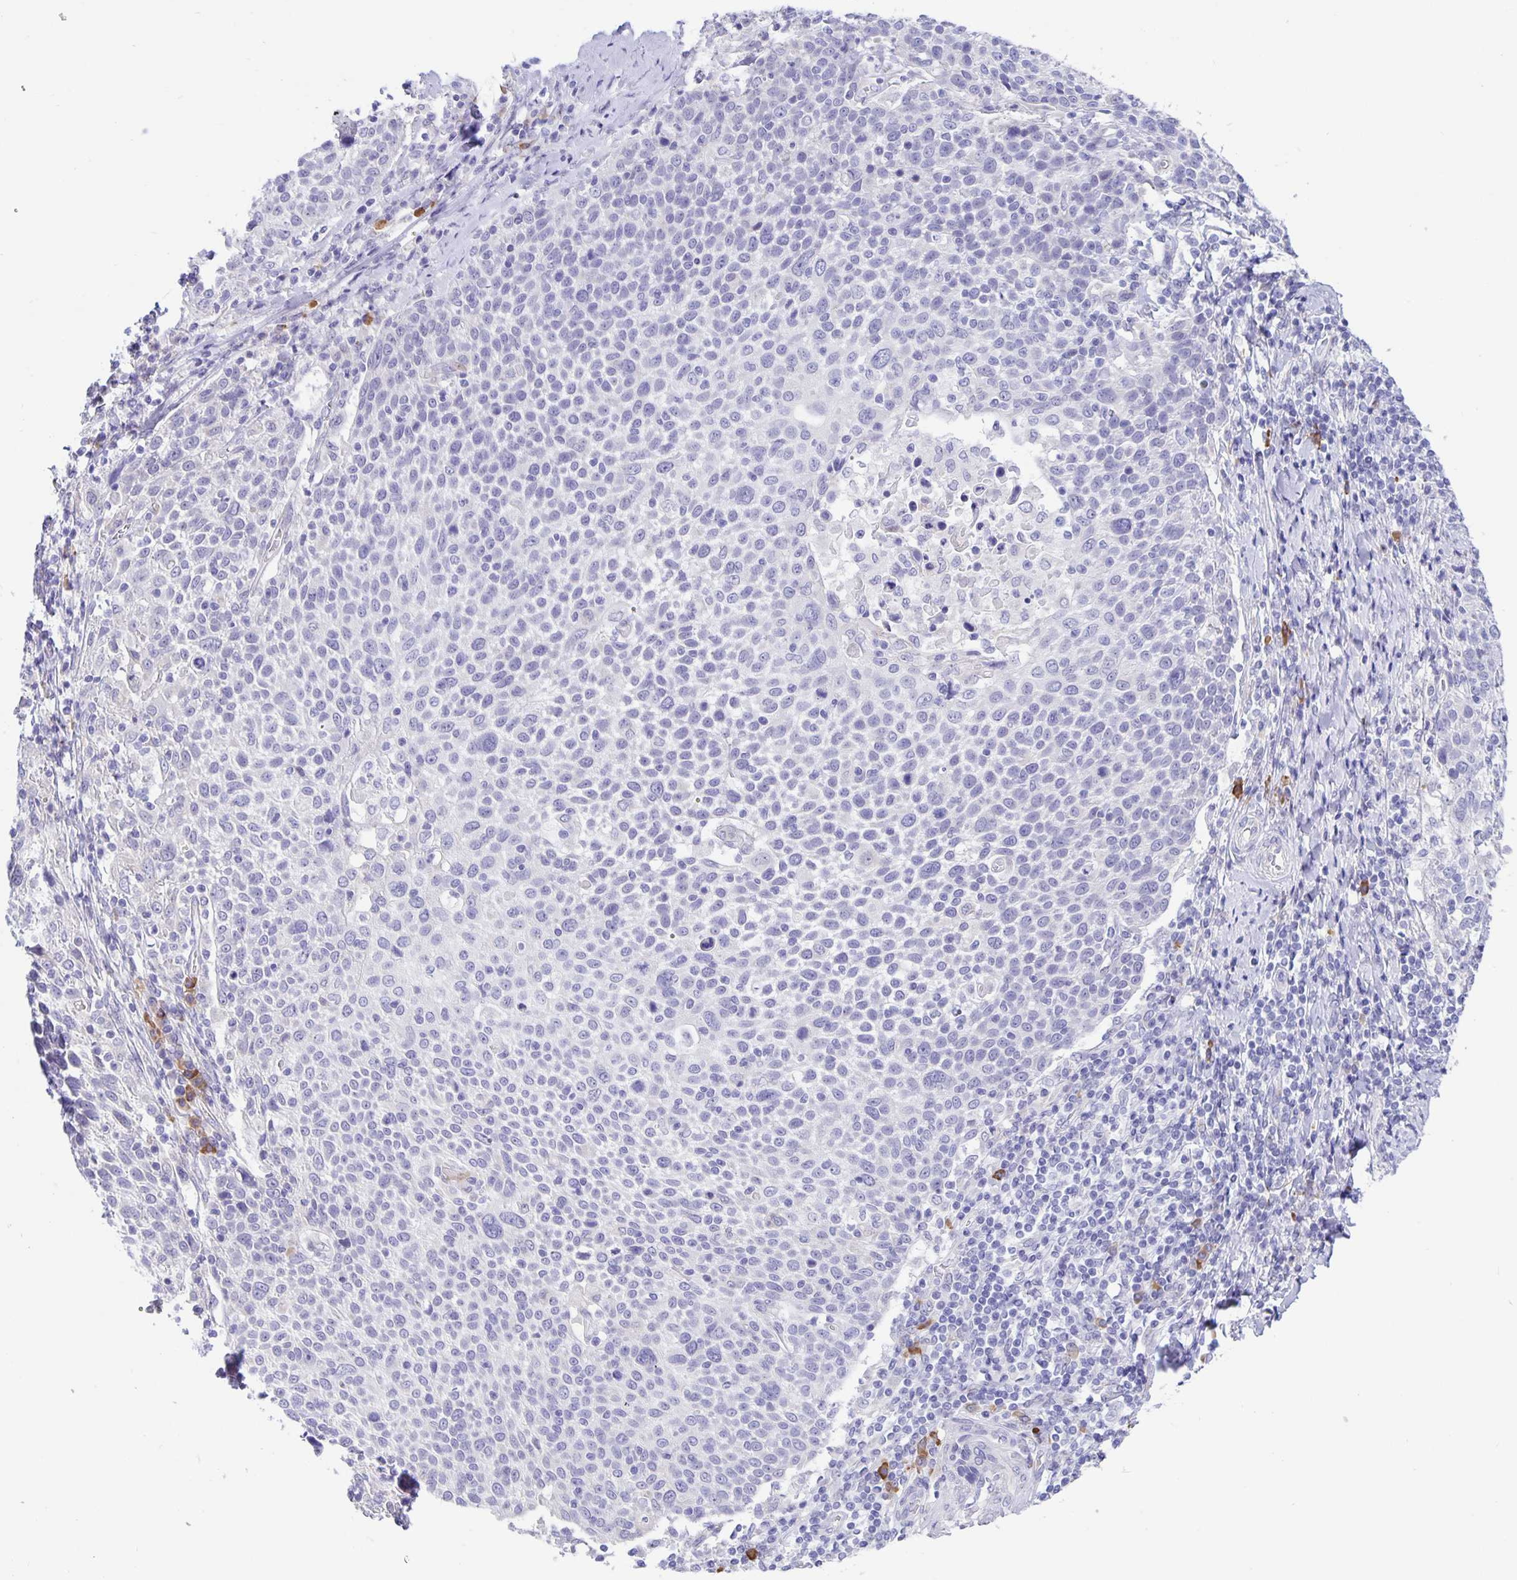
{"staining": {"intensity": "negative", "quantity": "none", "location": "none"}, "tissue": "cervical cancer", "cell_type": "Tumor cells", "image_type": "cancer", "snomed": [{"axis": "morphology", "description": "Squamous cell carcinoma, NOS"}, {"axis": "topography", "description": "Cervix"}], "caption": "Cervical cancer (squamous cell carcinoma) was stained to show a protein in brown. There is no significant positivity in tumor cells.", "gene": "ERMN", "patient": {"sex": "female", "age": 61}}